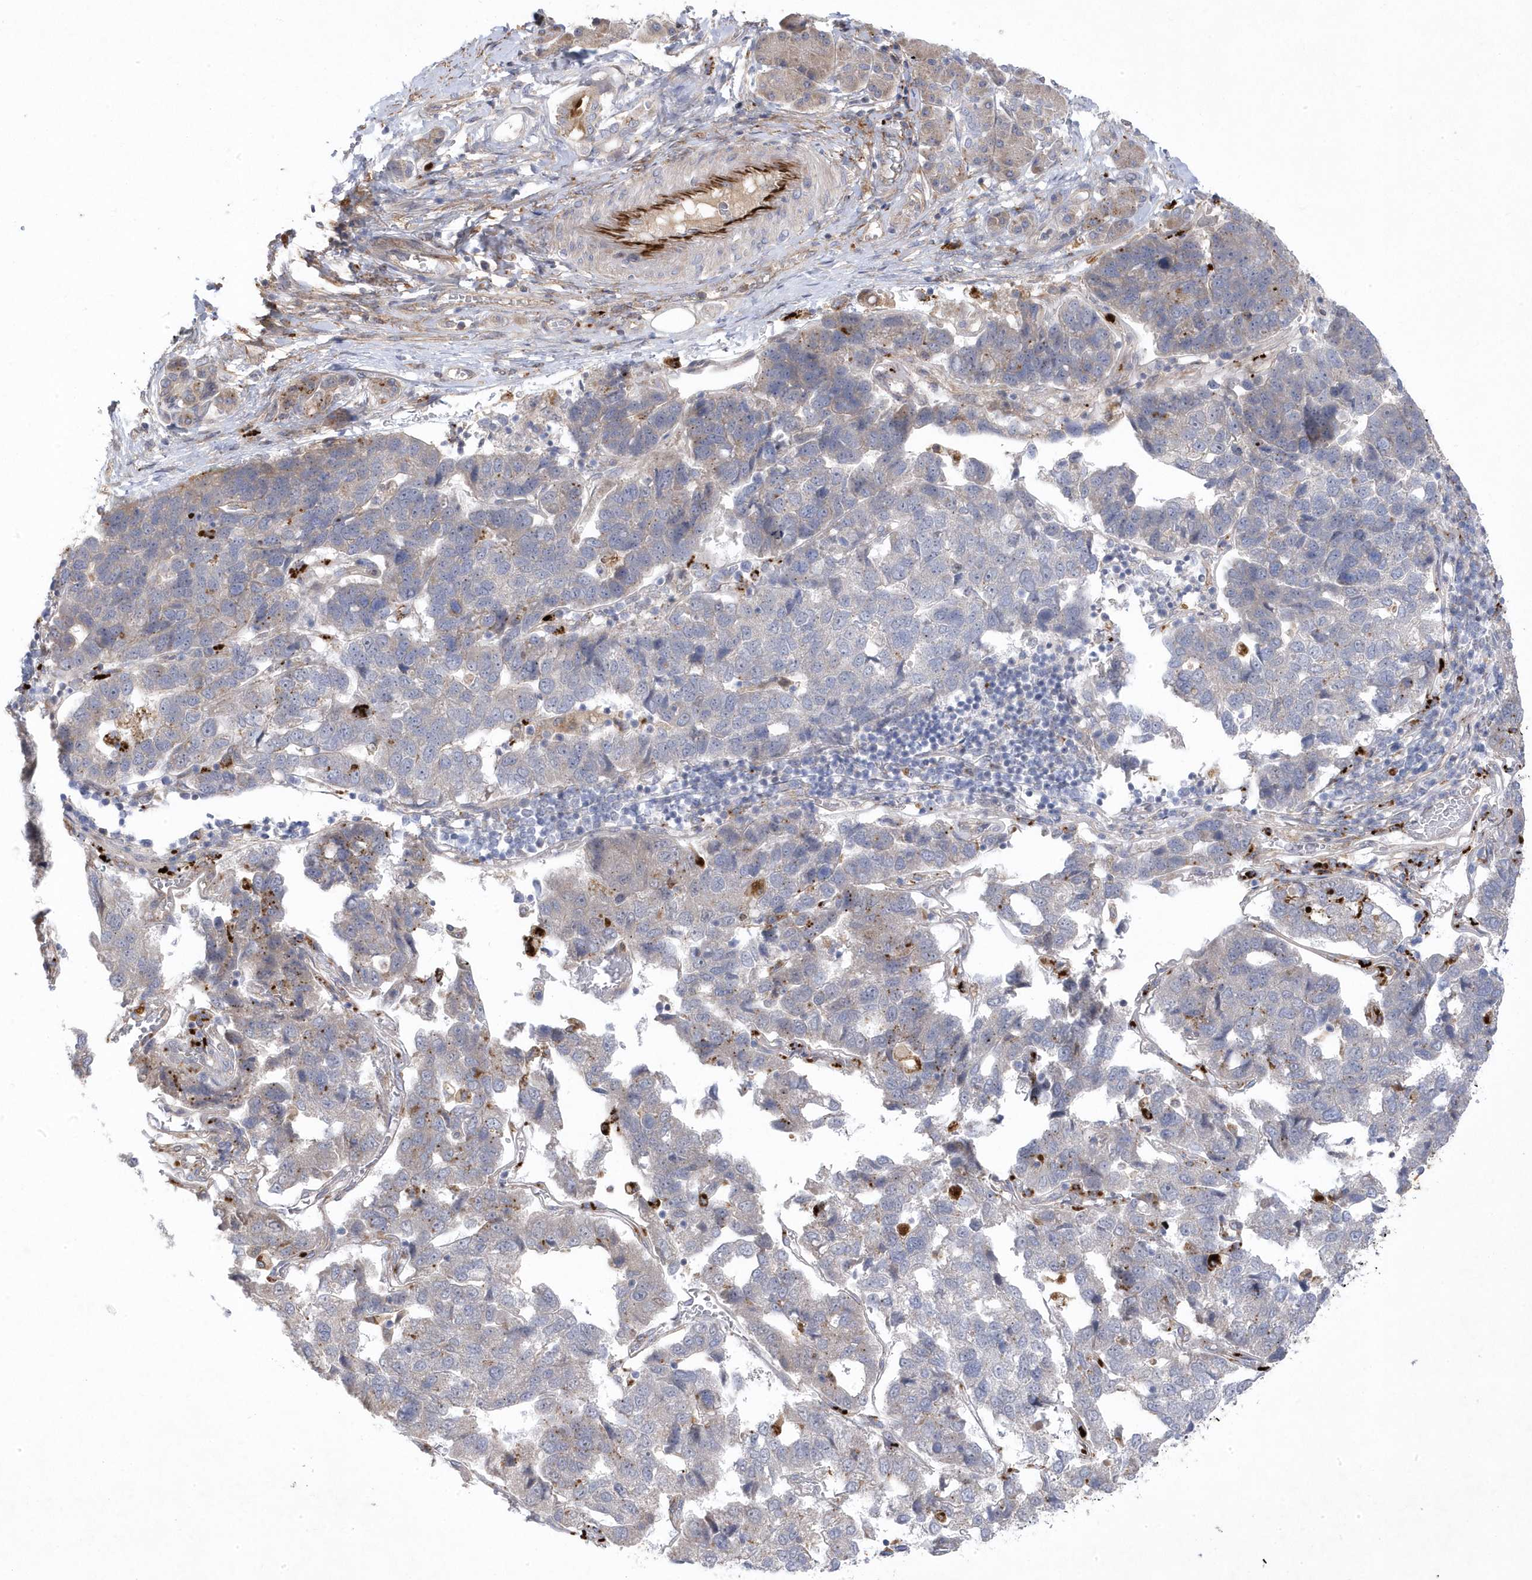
{"staining": {"intensity": "negative", "quantity": "none", "location": "none"}, "tissue": "pancreatic cancer", "cell_type": "Tumor cells", "image_type": "cancer", "snomed": [{"axis": "morphology", "description": "Adenocarcinoma, NOS"}, {"axis": "topography", "description": "Pancreas"}], "caption": "There is no significant staining in tumor cells of pancreatic adenocarcinoma.", "gene": "ANAPC1", "patient": {"sex": "female", "age": 61}}